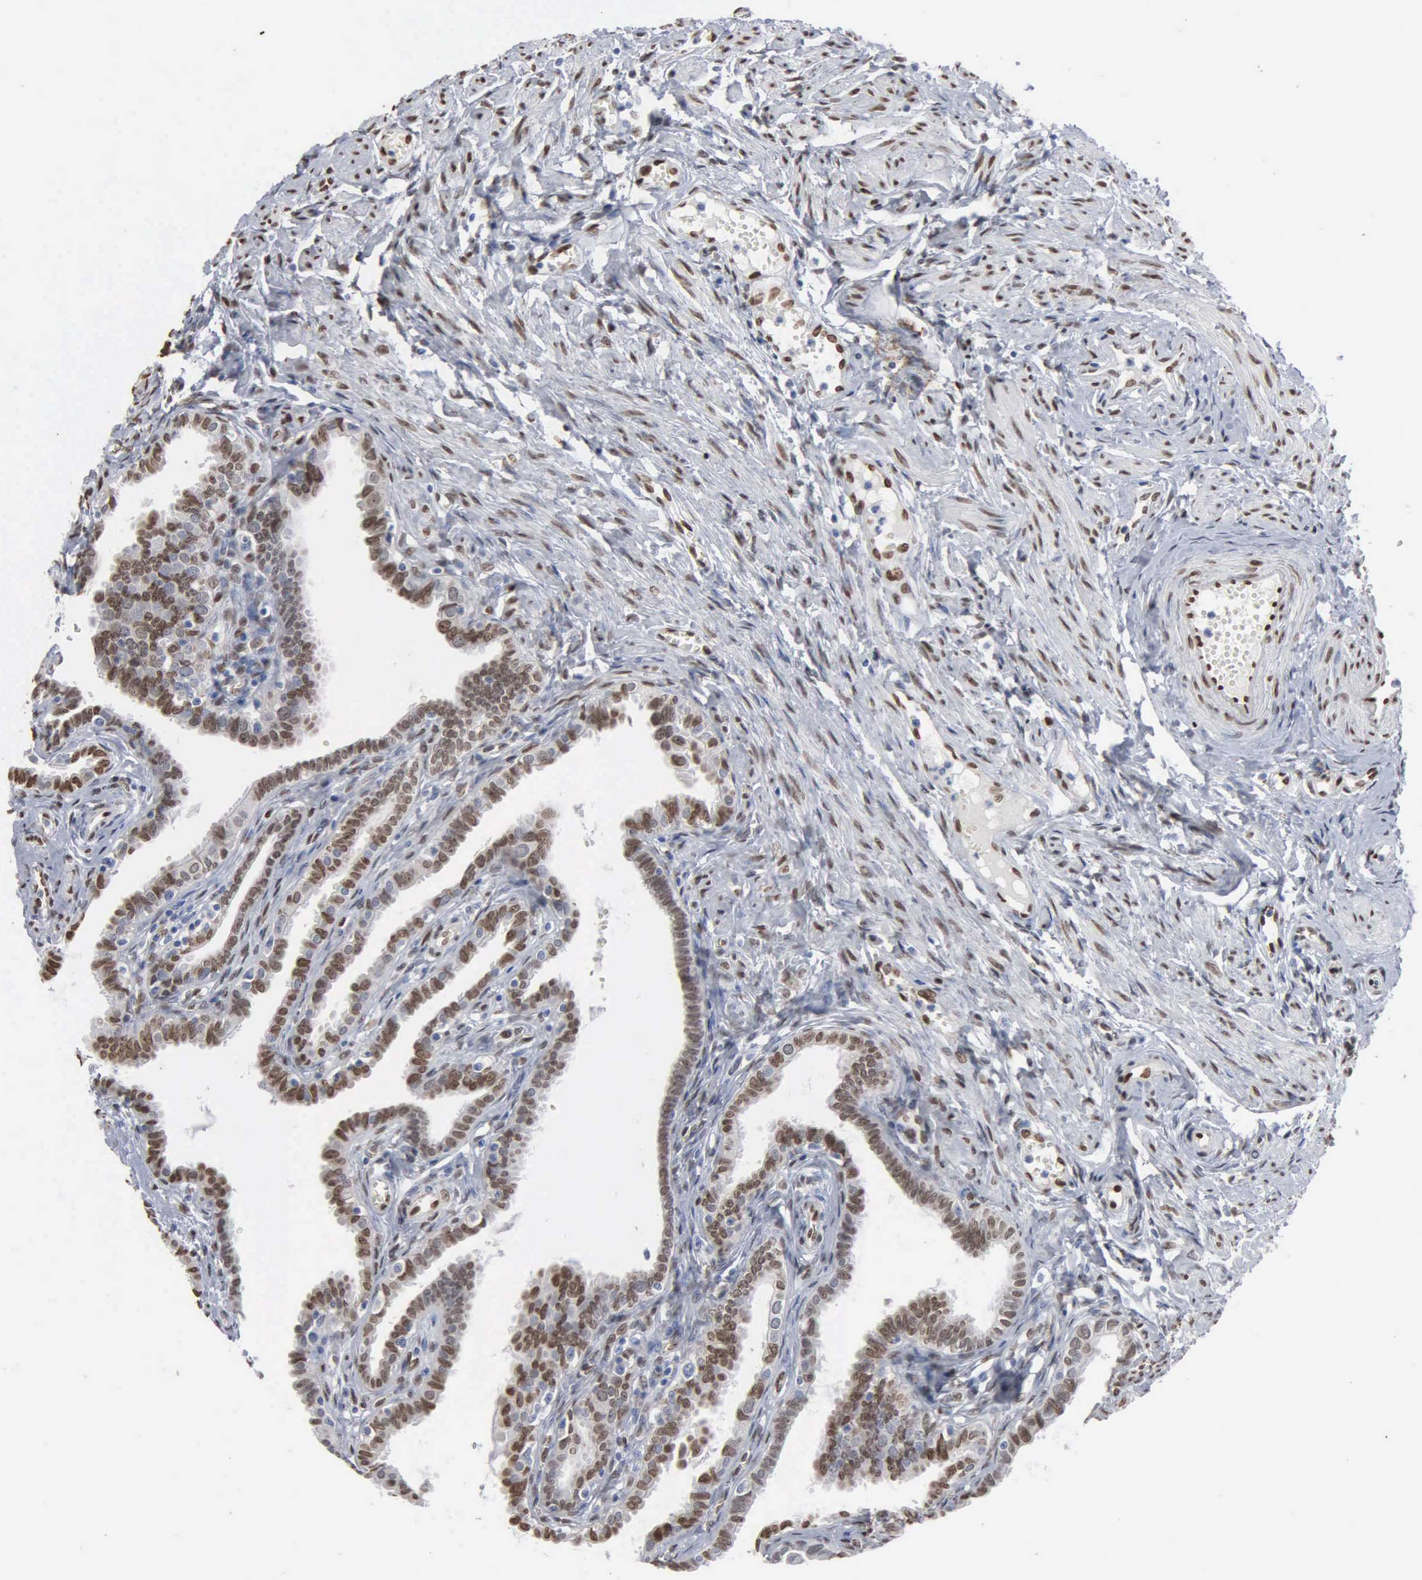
{"staining": {"intensity": "moderate", "quantity": ">75%", "location": "cytoplasmic/membranous"}, "tissue": "fallopian tube", "cell_type": "Glandular cells", "image_type": "normal", "snomed": [{"axis": "morphology", "description": "Normal tissue, NOS"}, {"axis": "topography", "description": "Fallopian tube"}], "caption": "Glandular cells demonstrate medium levels of moderate cytoplasmic/membranous expression in approximately >75% of cells in benign fallopian tube.", "gene": "FGF2", "patient": {"sex": "female", "age": 67}}